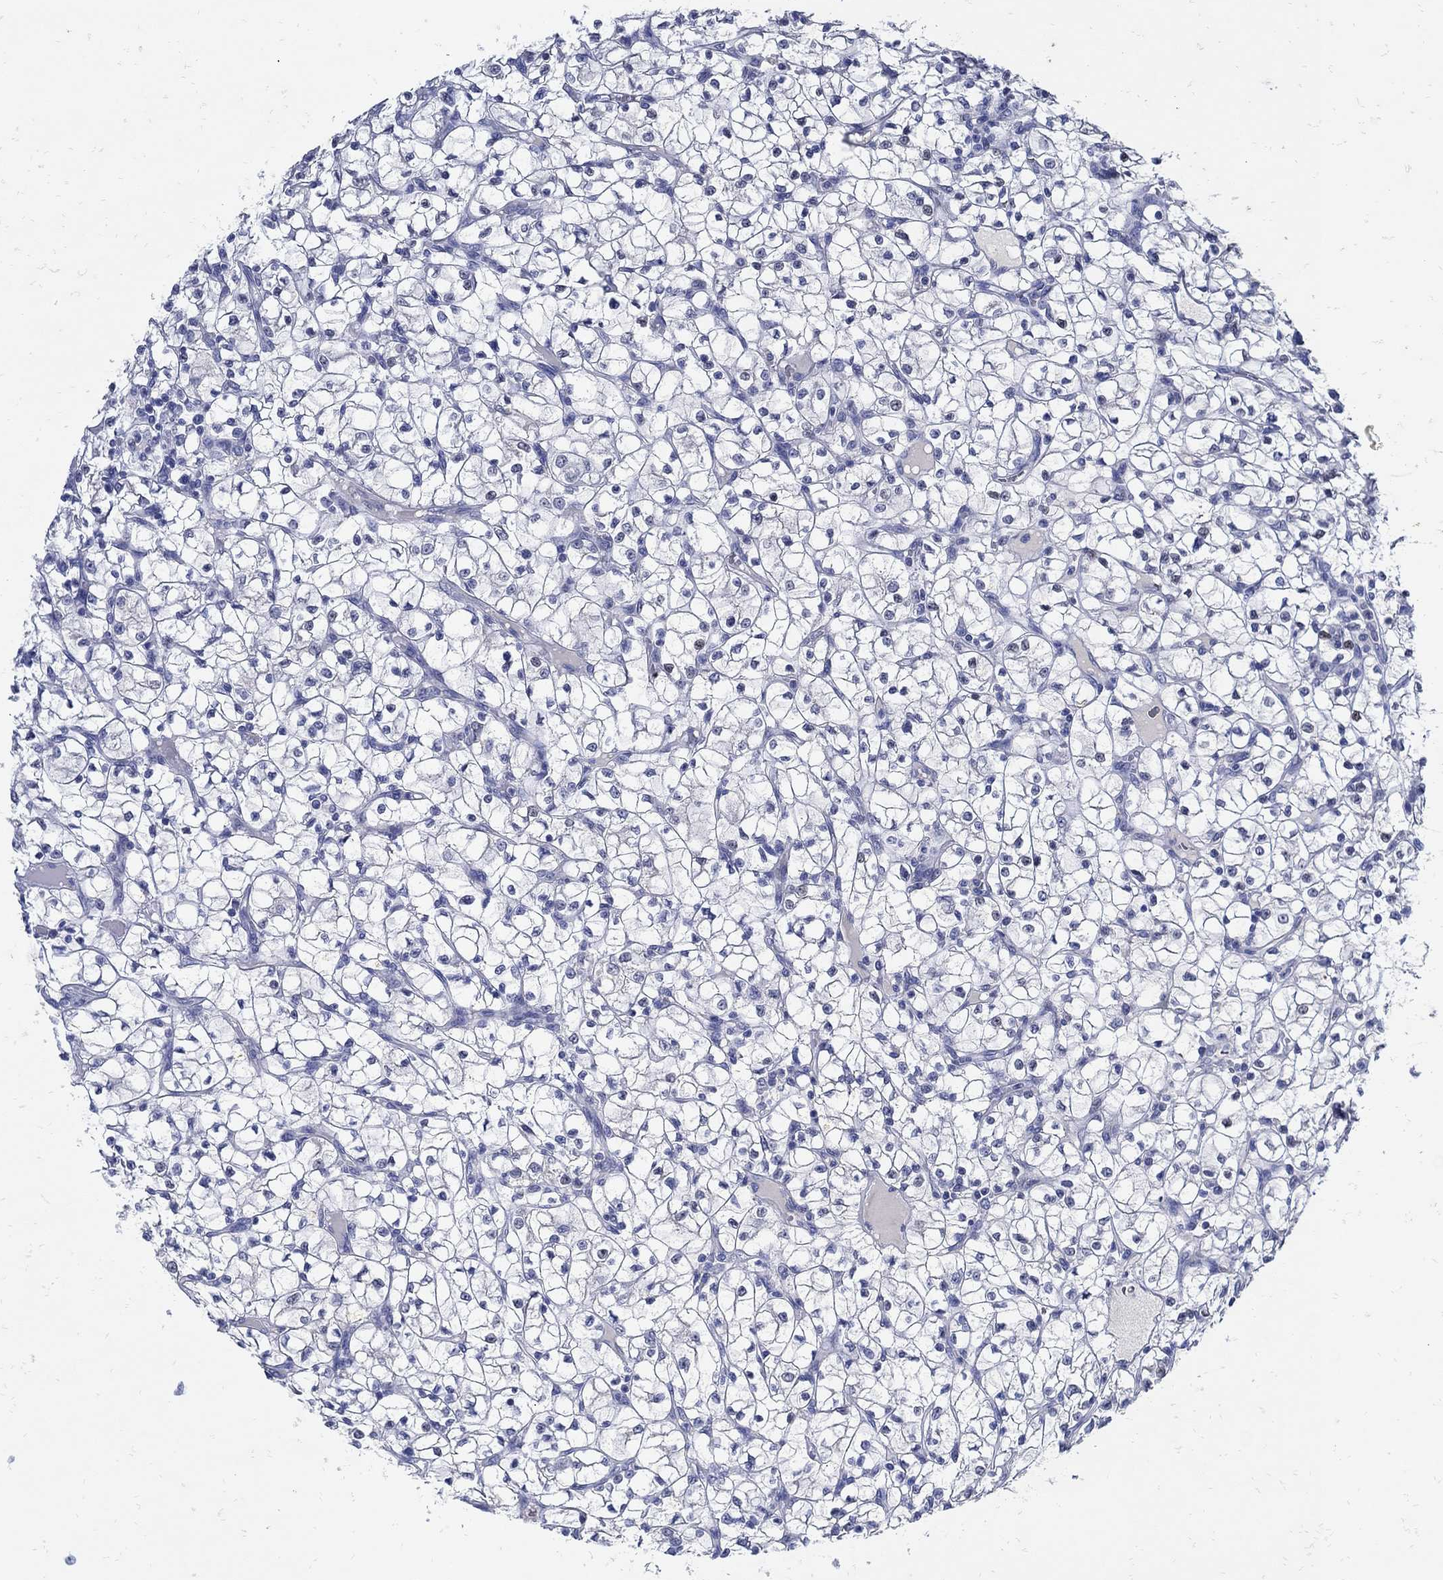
{"staining": {"intensity": "negative", "quantity": "none", "location": "none"}, "tissue": "renal cancer", "cell_type": "Tumor cells", "image_type": "cancer", "snomed": [{"axis": "morphology", "description": "Adenocarcinoma, NOS"}, {"axis": "topography", "description": "Kidney"}], "caption": "Immunohistochemistry (IHC) histopathology image of human renal cancer (adenocarcinoma) stained for a protein (brown), which shows no staining in tumor cells.", "gene": "NOS1", "patient": {"sex": "female", "age": 64}}